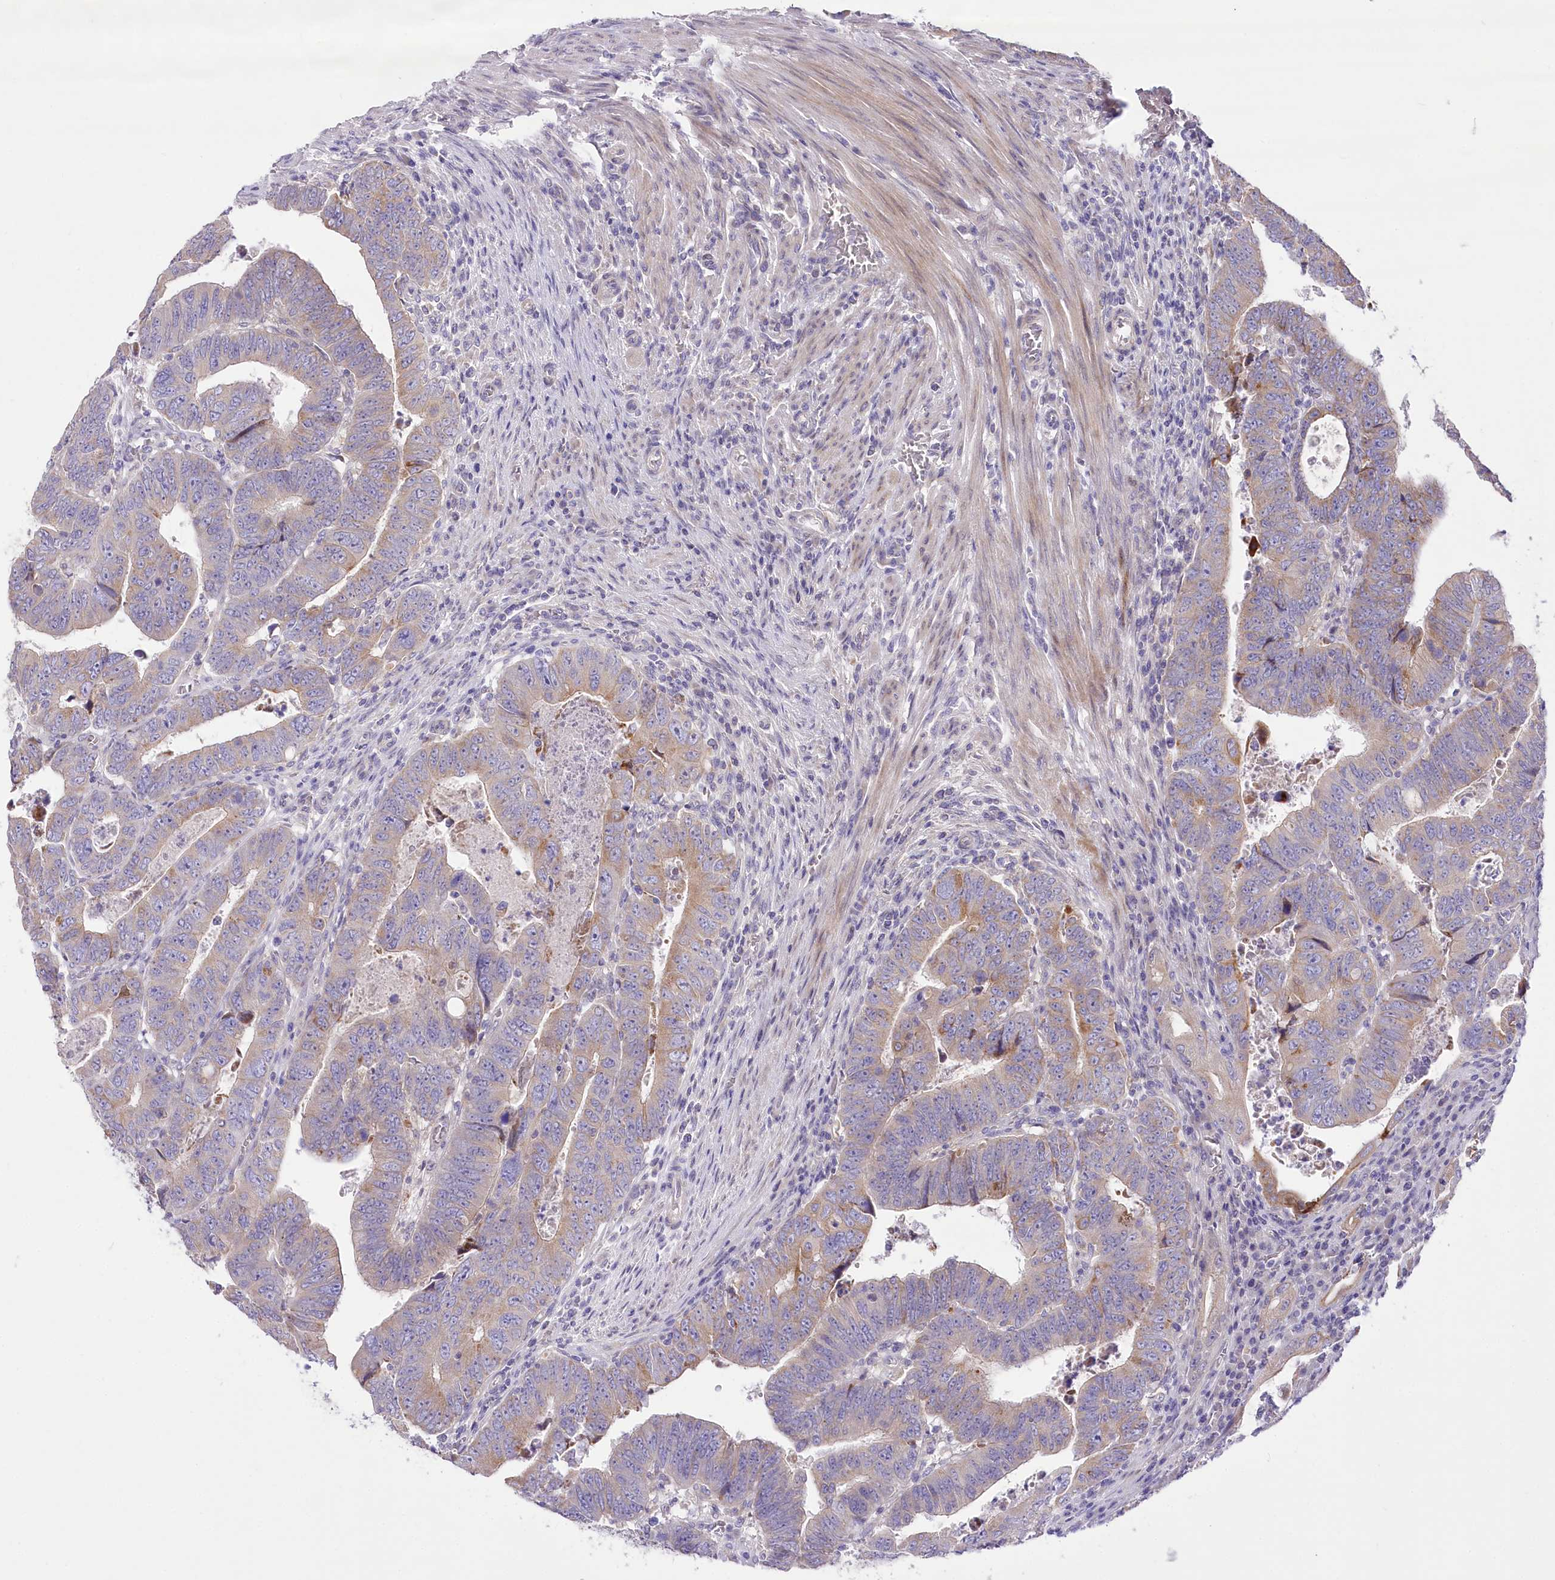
{"staining": {"intensity": "weak", "quantity": "25%-75%", "location": "cytoplasmic/membranous"}, "tissue": "colorectal cancer", "cell_type": "Tumor cells", "image_type": "cancer", "snomed": [{"axis": "morphology", "description": "Normal tissue, NOS"}, {"axis": "morphology", "description": "Adenocarcinoma, NOS"}, {"axis": "topography", "description": "Rectum"}], "caption": "Brown immunohistochemical staining in colorectal cancer exhibits weak cytoplasmic/membranous expression in about 25%-75% of tumor cells.", "gene": "LRRC14B", "patient": {"sex": "female", "age": 65}}